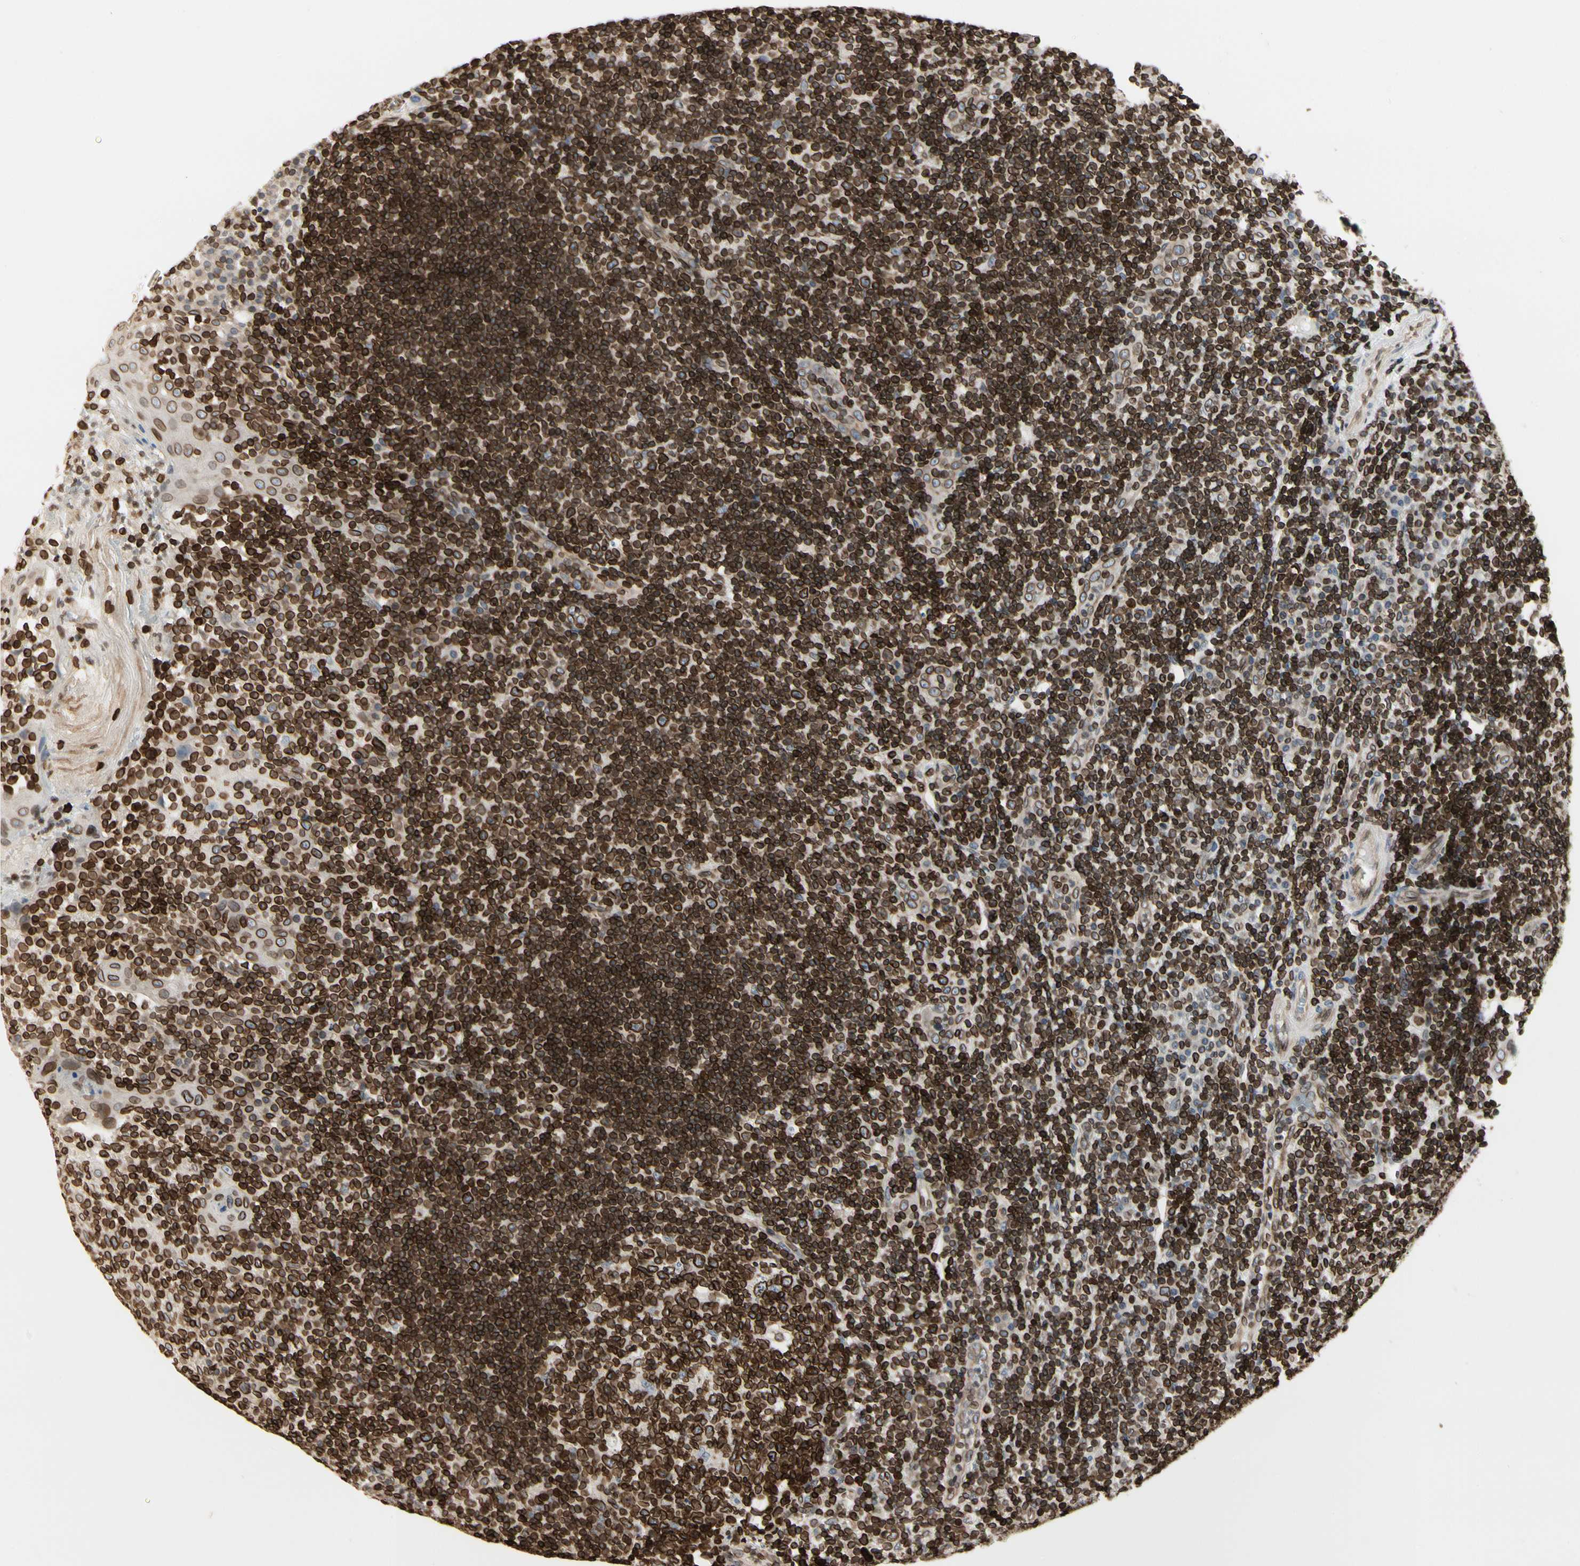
{"staining": {"intensity": "strong", "quantity": ">75%", "location": "cytoplasmic/membranous,nuclear"}, "tissue": "tonsil", "cell_type": "Germinal center cells", "image_type": "normal", "snomed": [{"axis": "morphology", "description": "Normal tissue, NOS"}, {"axis": "topography", "description": "Tonsil"}], "caption": "The micrograph exhibits immunohistochemical staining of benign tonsil. There is strong cytoplasmic/membranous,nuclear positivity is appreciated in about >75% of germinal center cells.", "gene": "TMPO", "patient": {"sex": "female", "age": 40}}